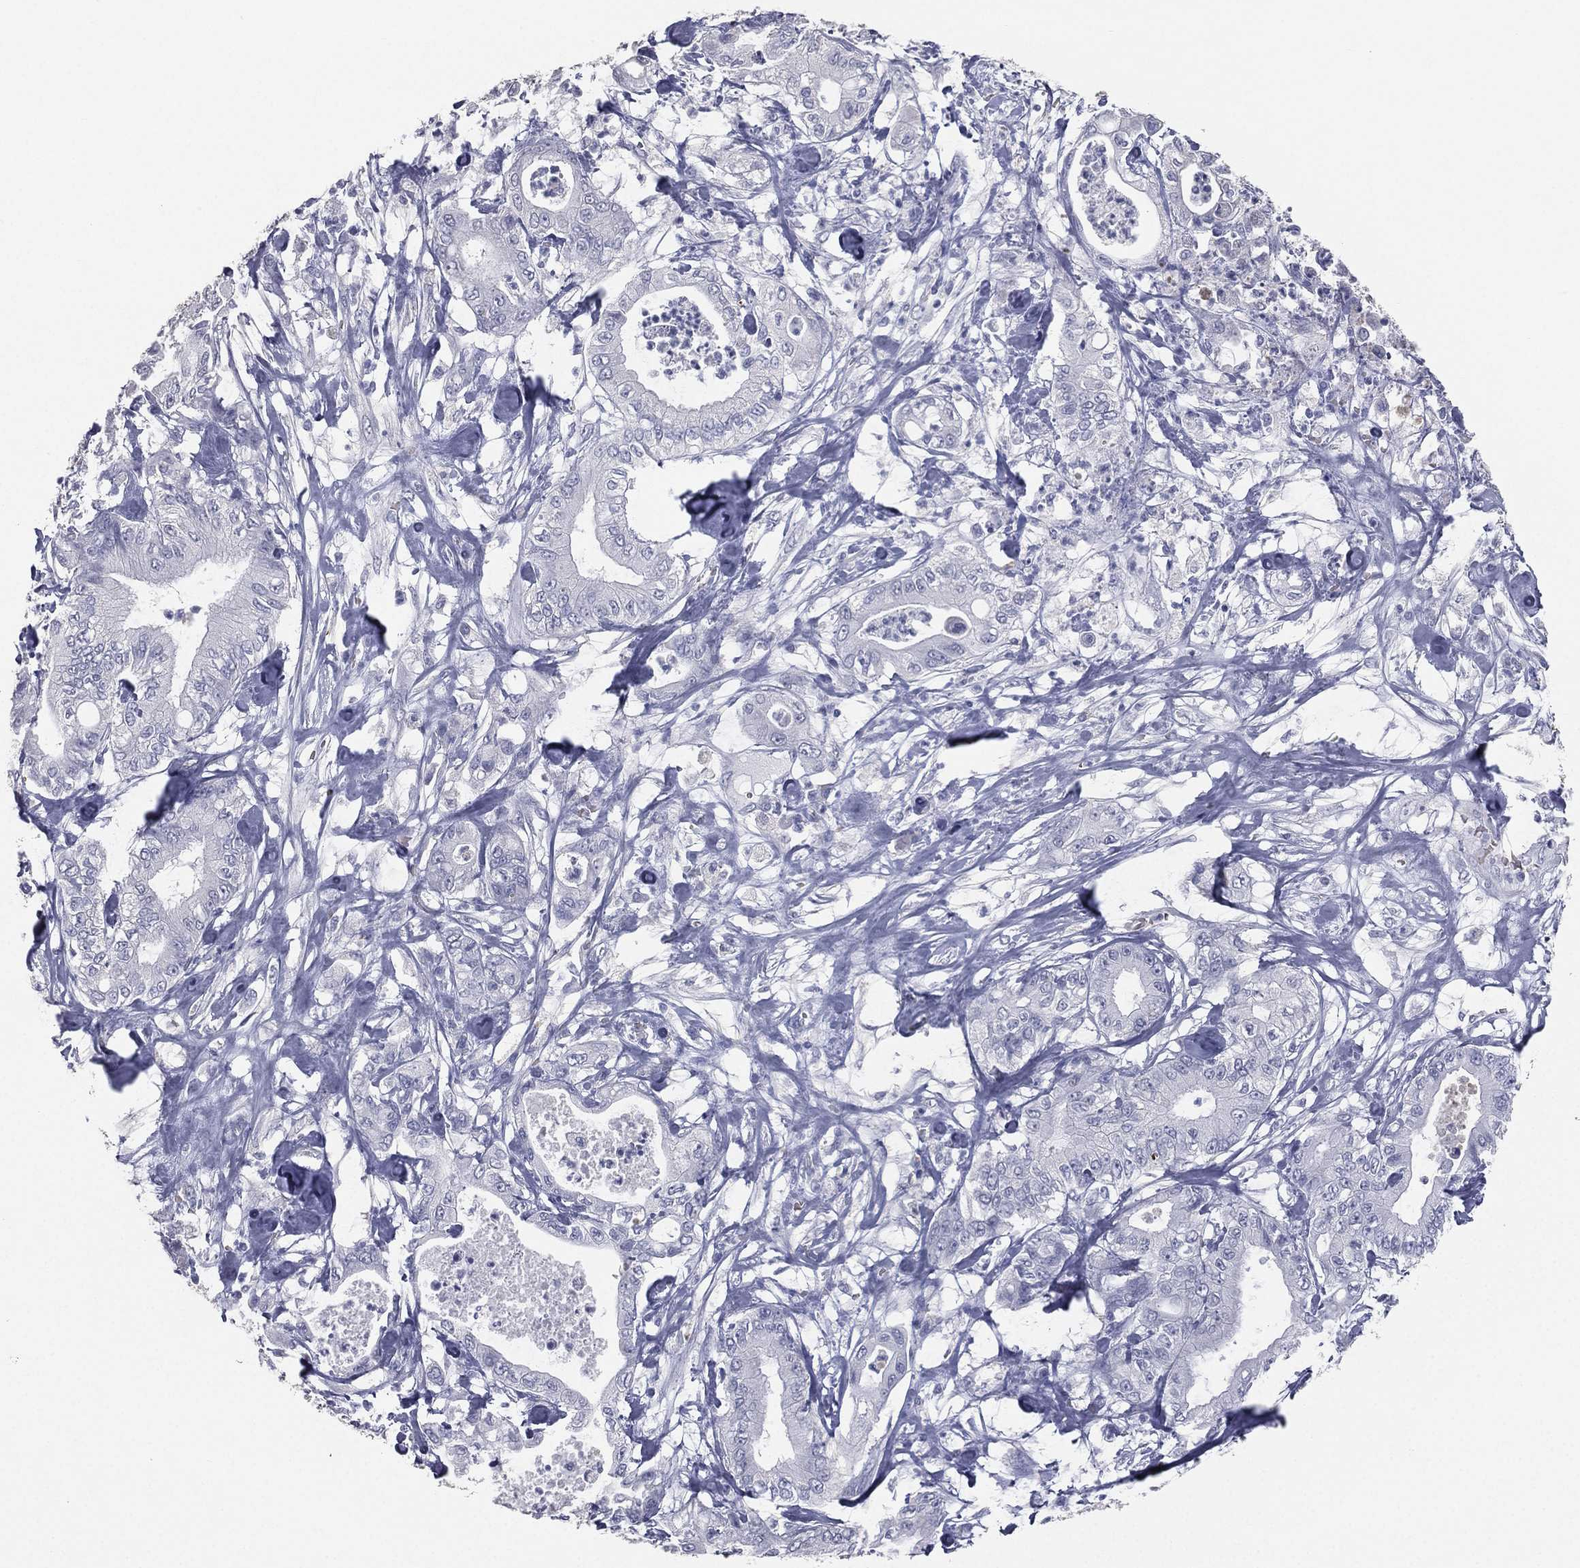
{"staining": {"intensity": "negative", "quantity": "none", "location": "none"}, "tissue": "pancreatic cancer", "cell_type": "Tumor cells", "image_type": "cancer", "snomed": [{"axis": "morphology", "description": "Adenocarcinoma, NOS"}, {"axis": "topography", "description": "Pancreas"}], "caption": "DAB immunohistochemical staining of human pancreatic adenocarcinoma demonstrates no significant expression in tumor cells. (DAB (3,3'-diaminobenzidine) IHC, high magnification).", "gene": "ESX1", "patient": {"sex": "male", "age": 71}}